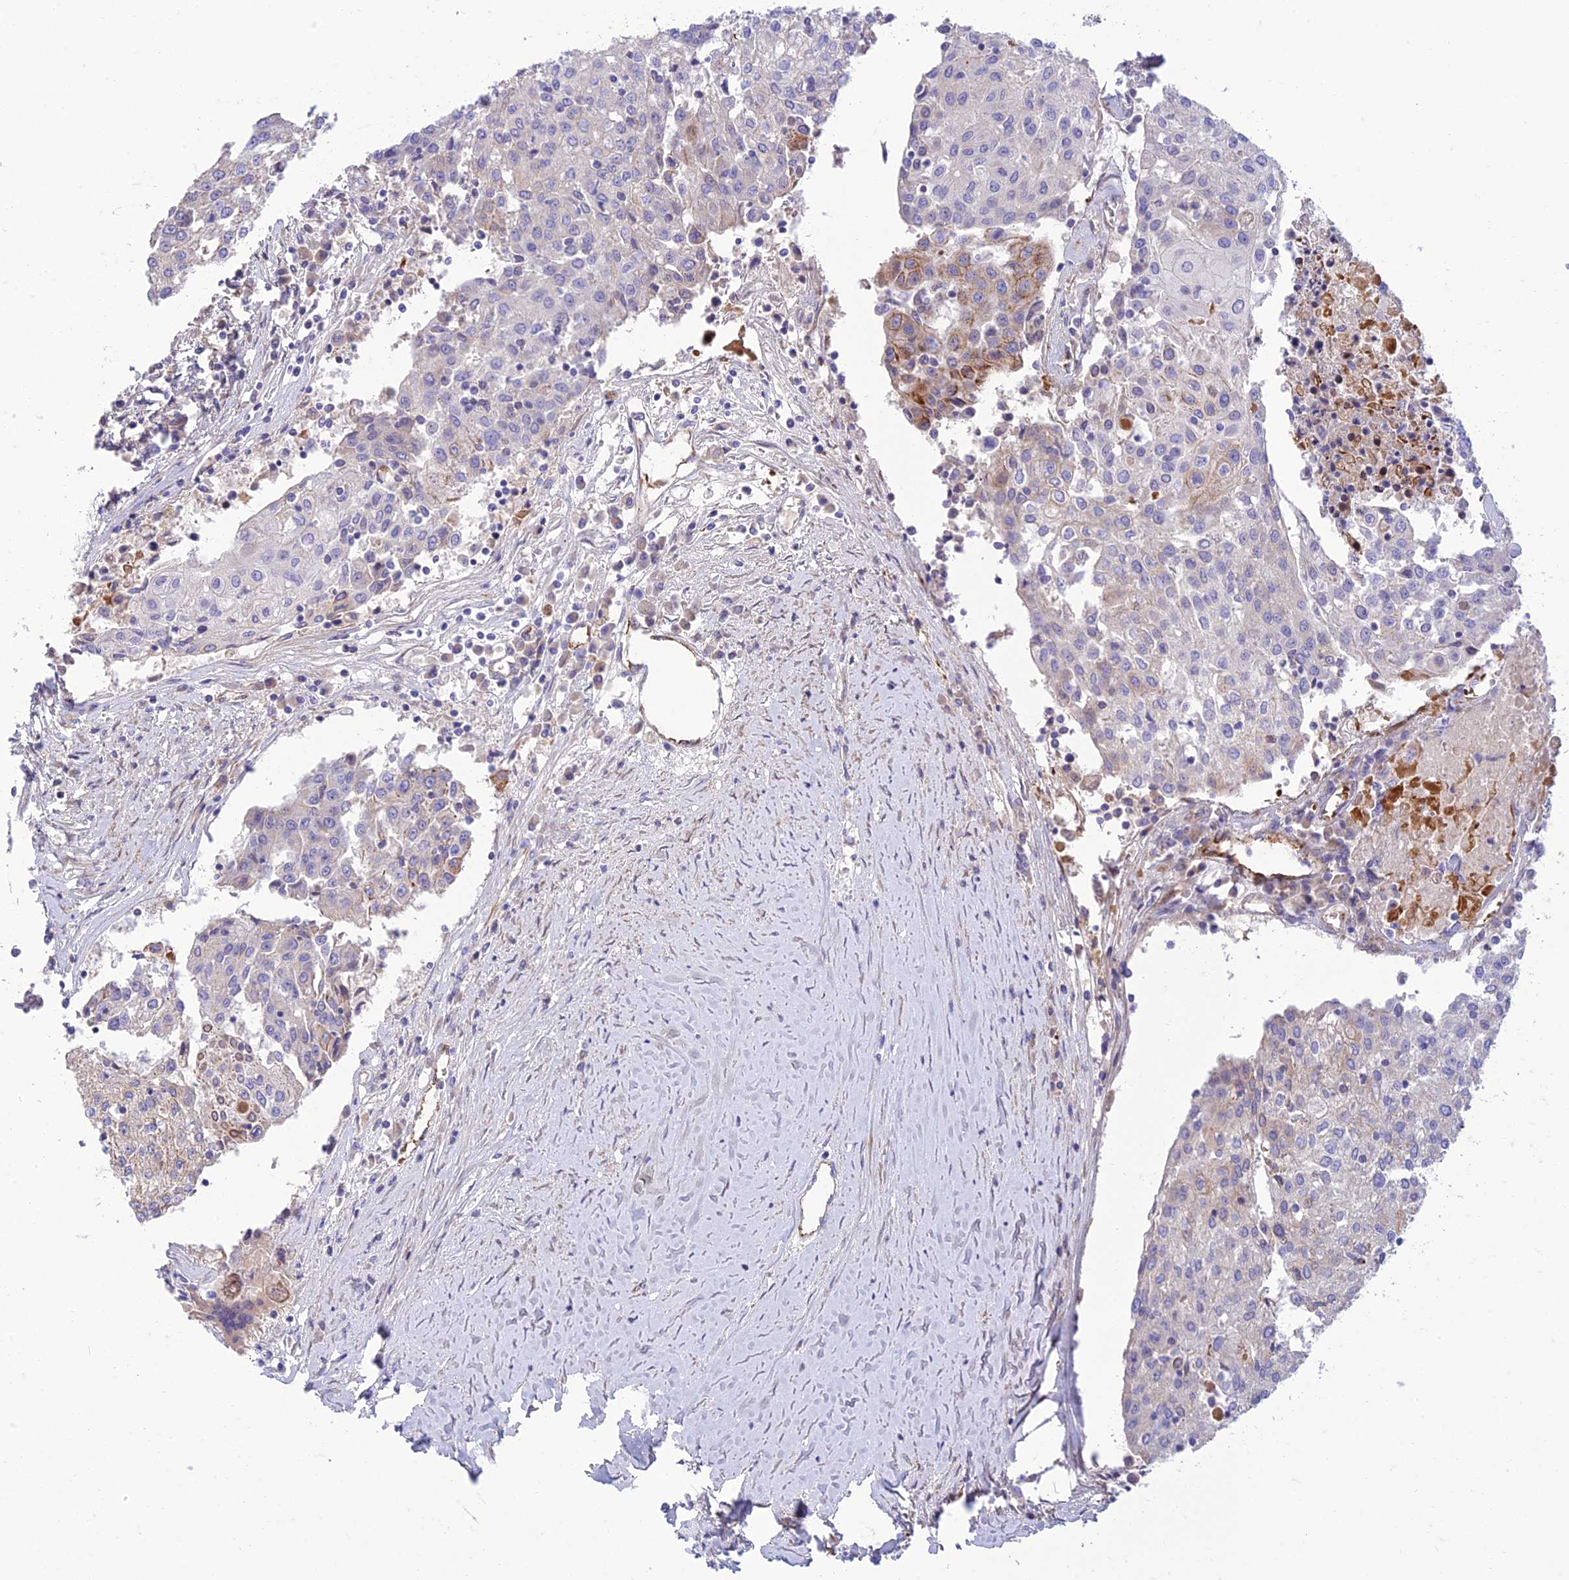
{"staining": {"intensity": "negative", "quantity": "none", "location": "none"}, "tissue": "urothelial cancer", "cell_type": "Tumor cells", "image_type": "cancer", "snomed": [{"axis": "morphology", "description": "Urothelial carcinoma, High grade"}, {"axis": "topography", "description": "Urinary bladder"}], "caption": "Micrograph shows no significant protein expression in tumor cells of high-grade urothelial carcinoma.", "gene": "SEL1L3", "patient": {"sex": "female", "age": 85}}